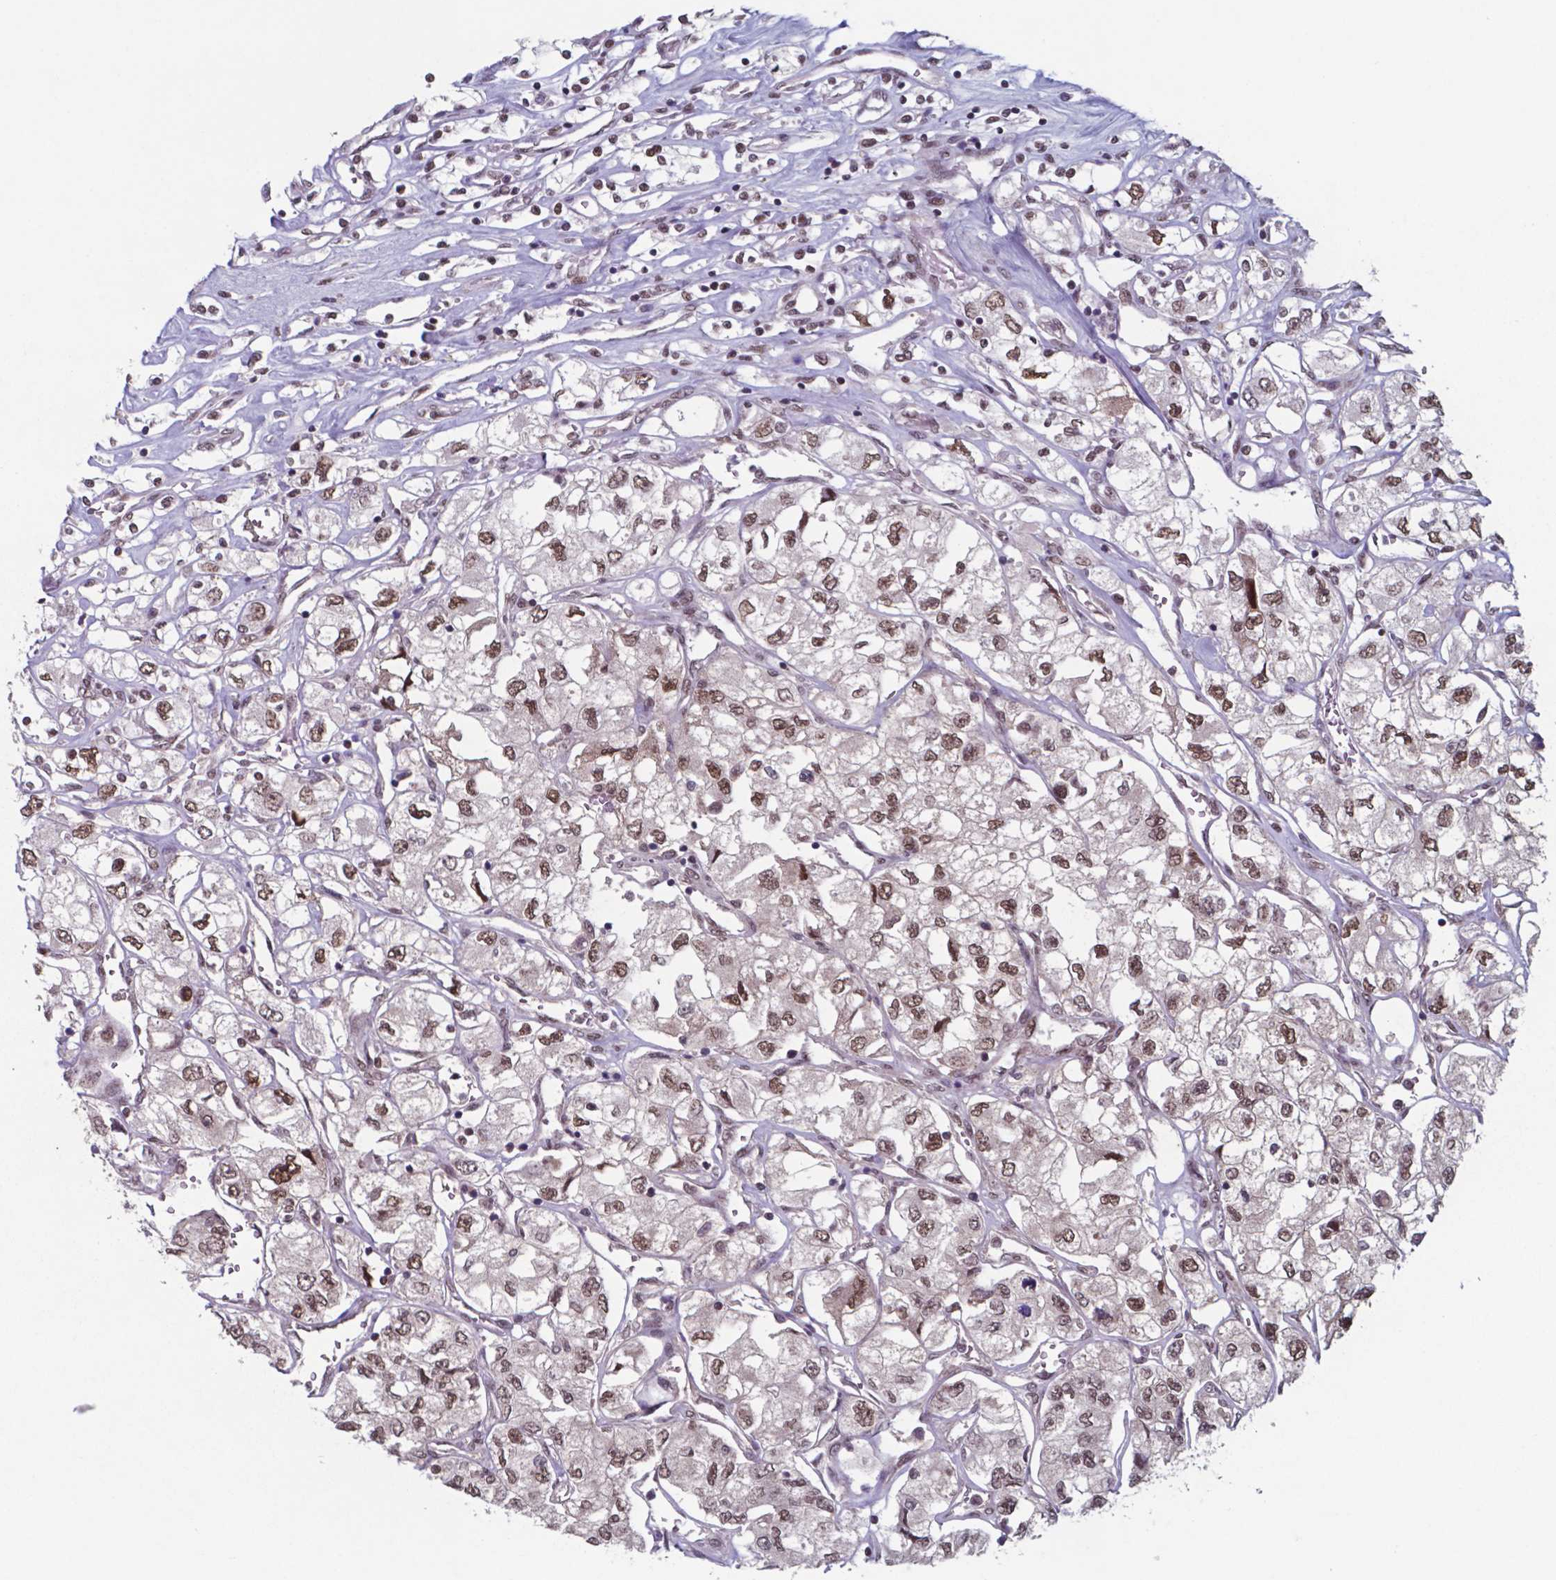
{"staining": {"intensity": "moderate", "quantity": ">75%", "location": "nuclear"}, "tissue": "renal cancer", "cell_type": "Tumor cells", "image_type": "cancer", "snomed": [{"axis": "morphology", "description": "Adenocarcinoma, NOS"}, {"axis": "topography", "description": "Kidney"}], "caption": "Immunohistochemistry (IHC) of adenocarcinoma (renal) exhibits medium levels of moderate nuclear staining in about >75% of tumor cells.", "gene": "UBA1", "patient": {"sex": "female", "age": 59}}